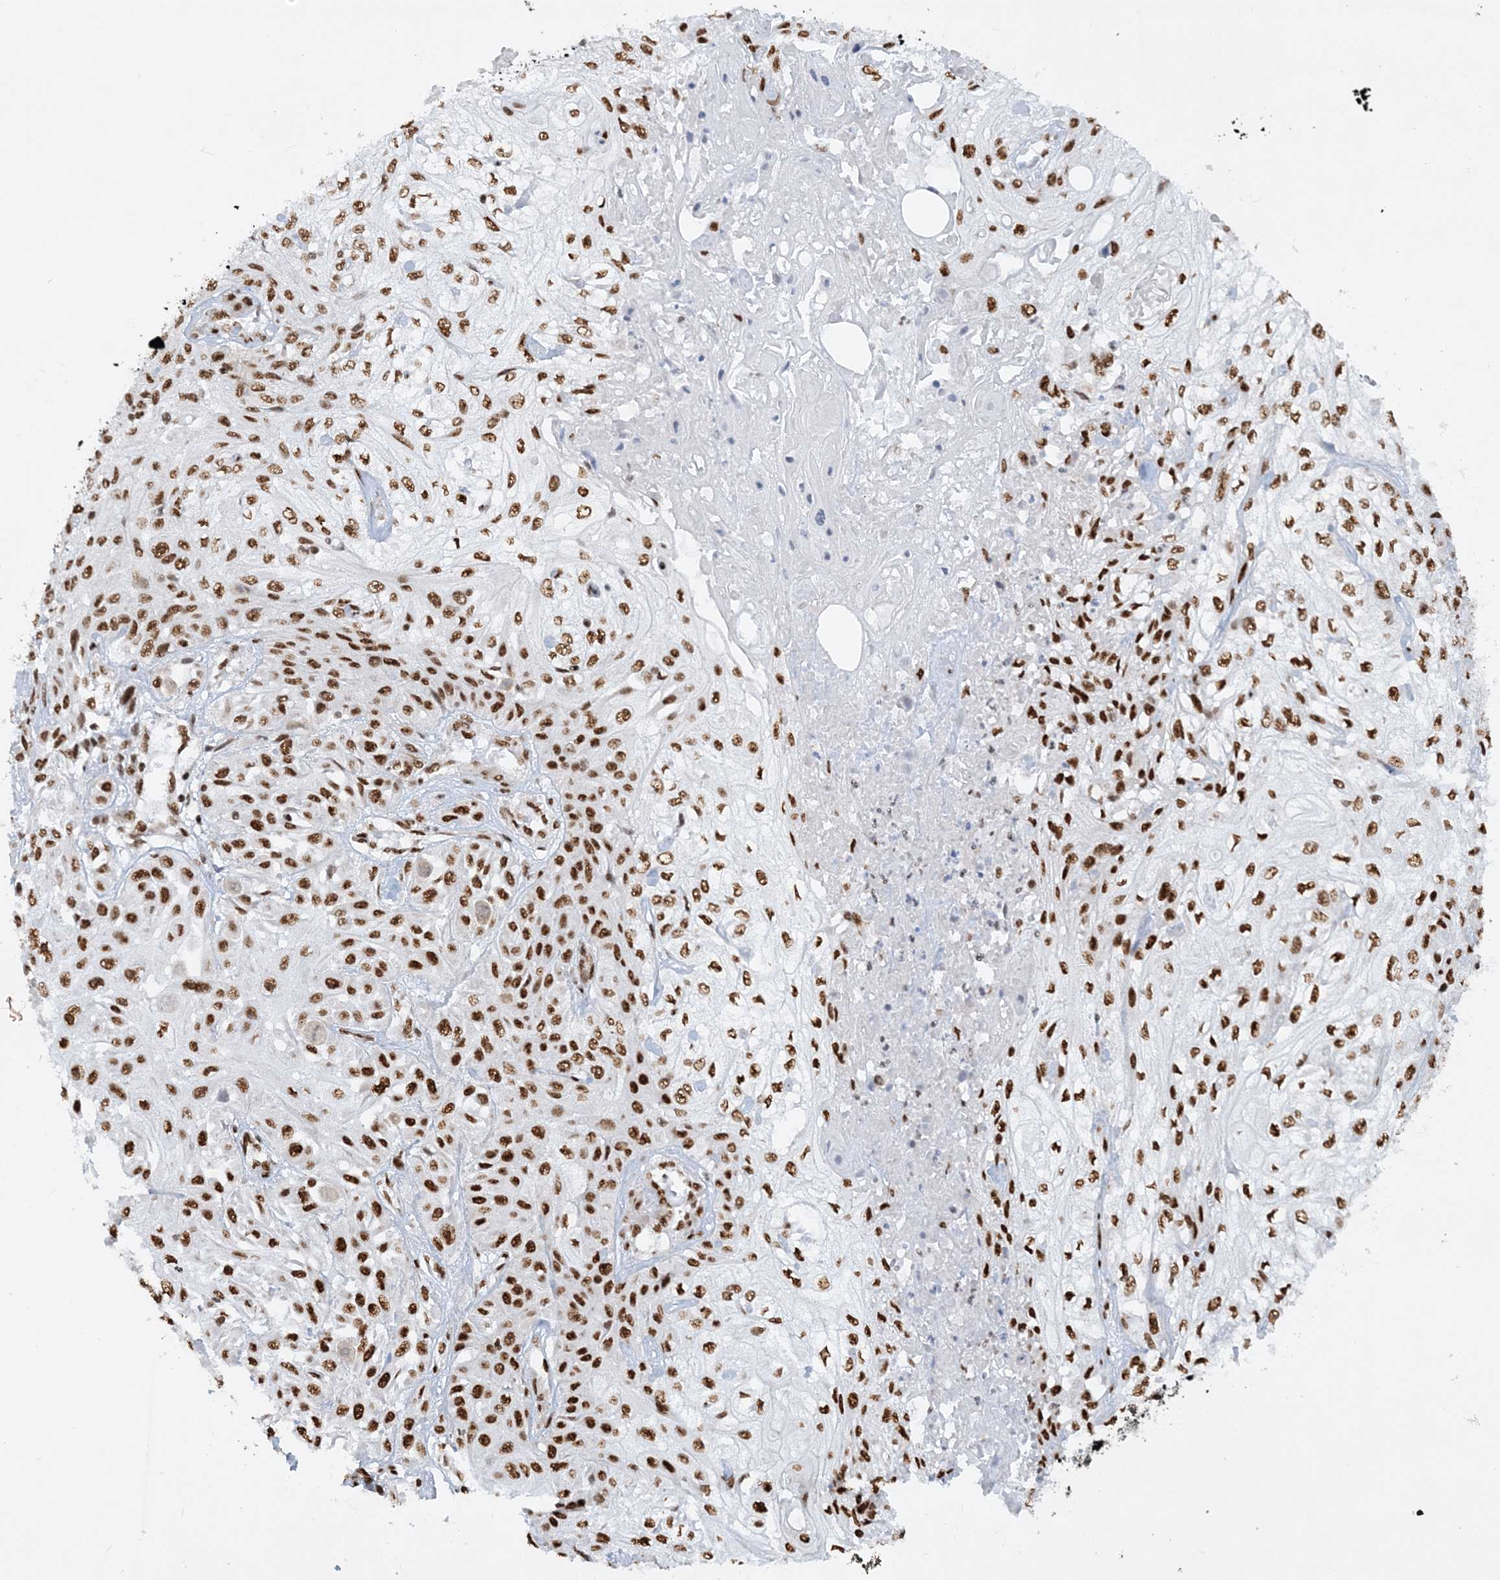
{"staining": {"intensity": "strong", "quantity": ">75%", "location": "nuclear"}, "tissue": "skin cancer", "cell_type": "Tumor cells", "image_type": "cancer", "snomed": [{"axis": "morphology", "description": "Squamous cell carcinoma, NOS"}, {"axis": "morphology", "description": "Squamous cell carcinoma, metastatic, NOS"}, {"axis": "topography", "description": "Skin"}, {"axis": "topography", "description": "Lymph node"}], "caption": "DAB immunohistochemical staining of skin cancer (squamous cell carcinoma) reveals strong nuclear protein expression in approximately >75% of tumor cells. Nuclei are stained in blue.", "gene": "DELE1", "patient": {"sex": "male", "age": 75}}